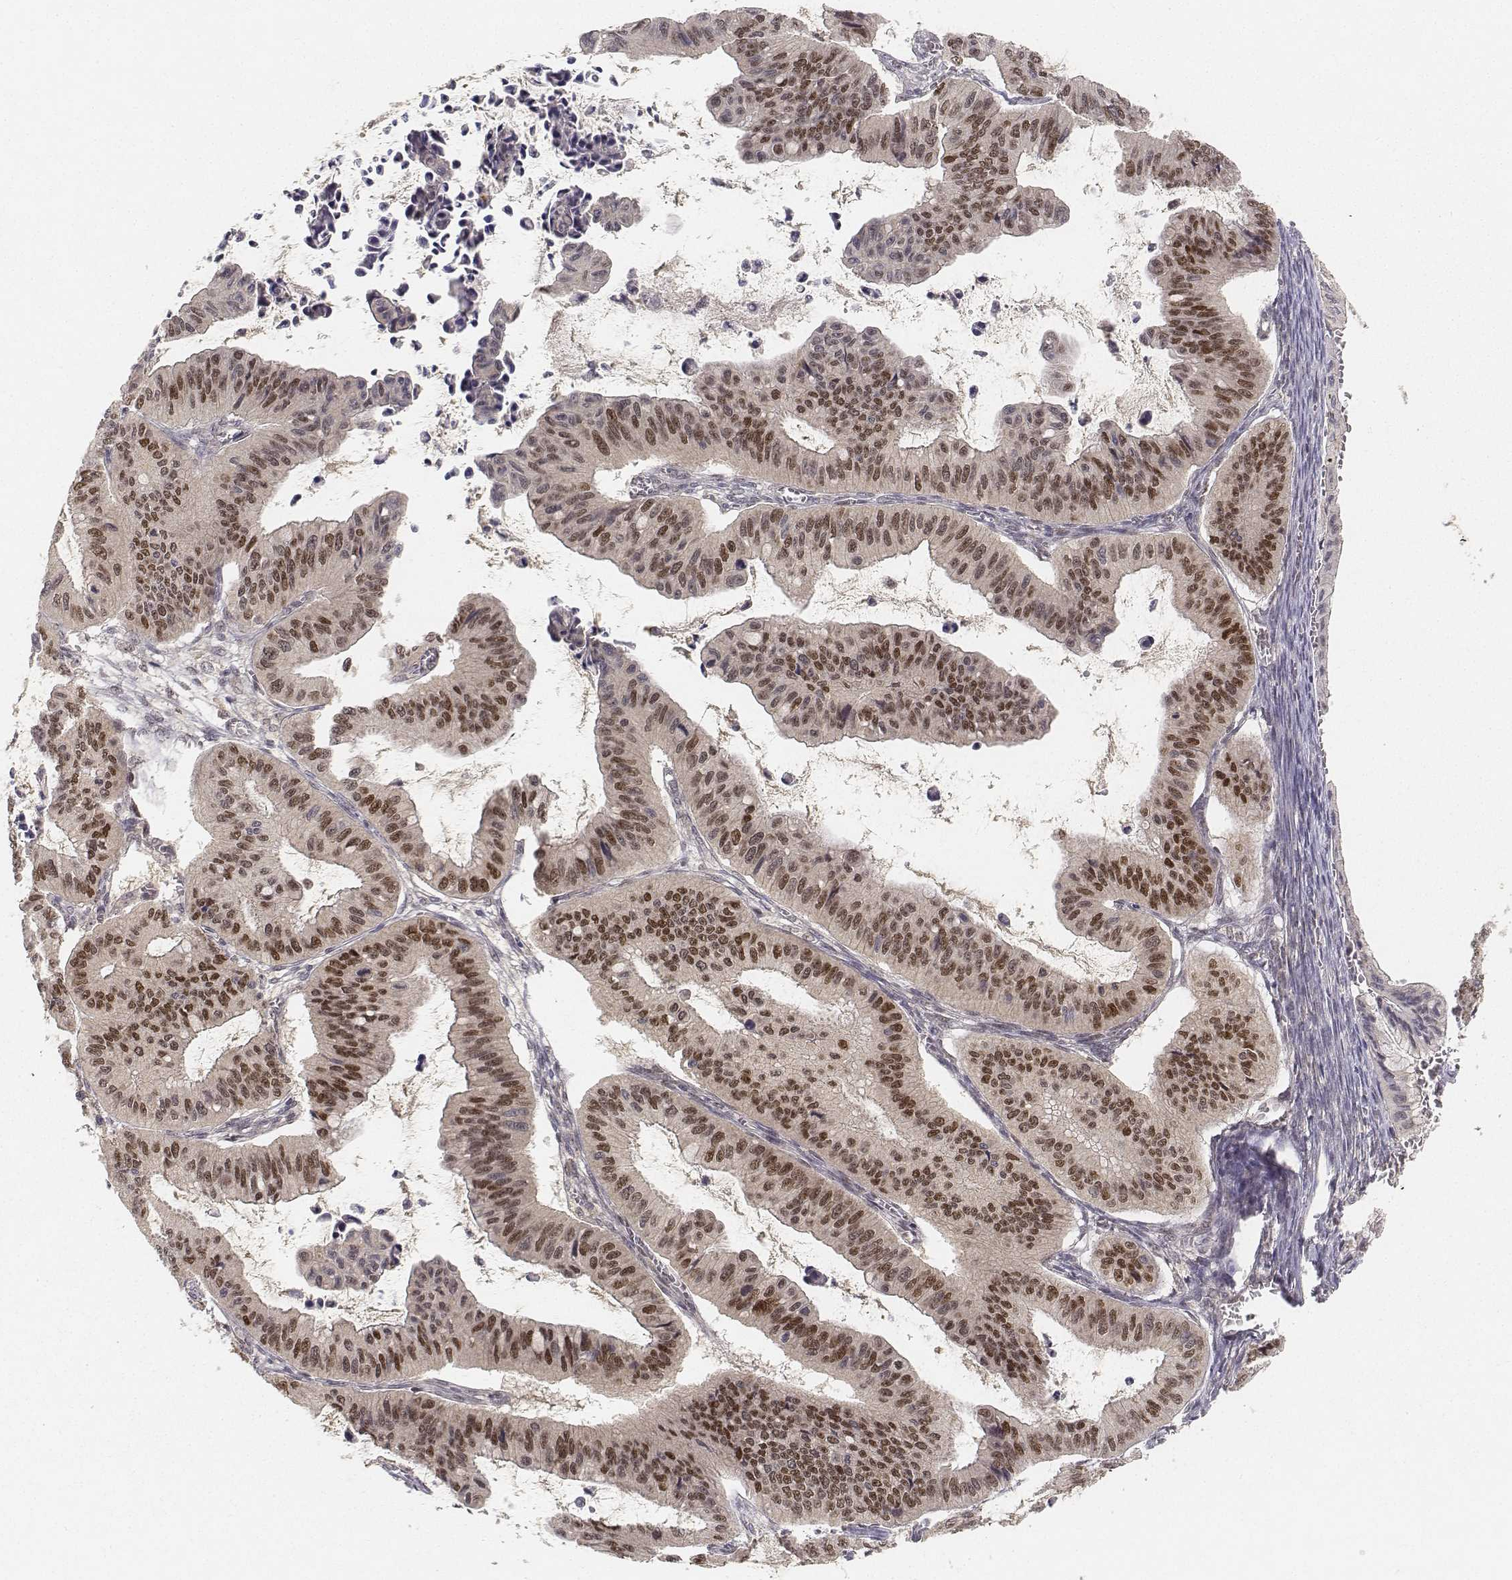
{"staining": {"intensity": "moderate", "quantity": ">75%", "location": "nuclear"}, "tissue": "ovarian cancer", "cell_type": "Tumor cells", "image_type": "cancer", "snomed": [{"axis": "morphology", "description": "Cystadenocarcinoma, mucinous, NOS"}, {"axis": "topography", "description": "Ovary"}], "caption": "Protein expression analysis of ovarian cancer reveals moderate nuclear positivity in about >75% of tumor cells. (DAB IHC, brown staining for protein, blue staining for nuclei).", "gene": "FANCD2", "patient": {"sex": "female", "age": 72}}